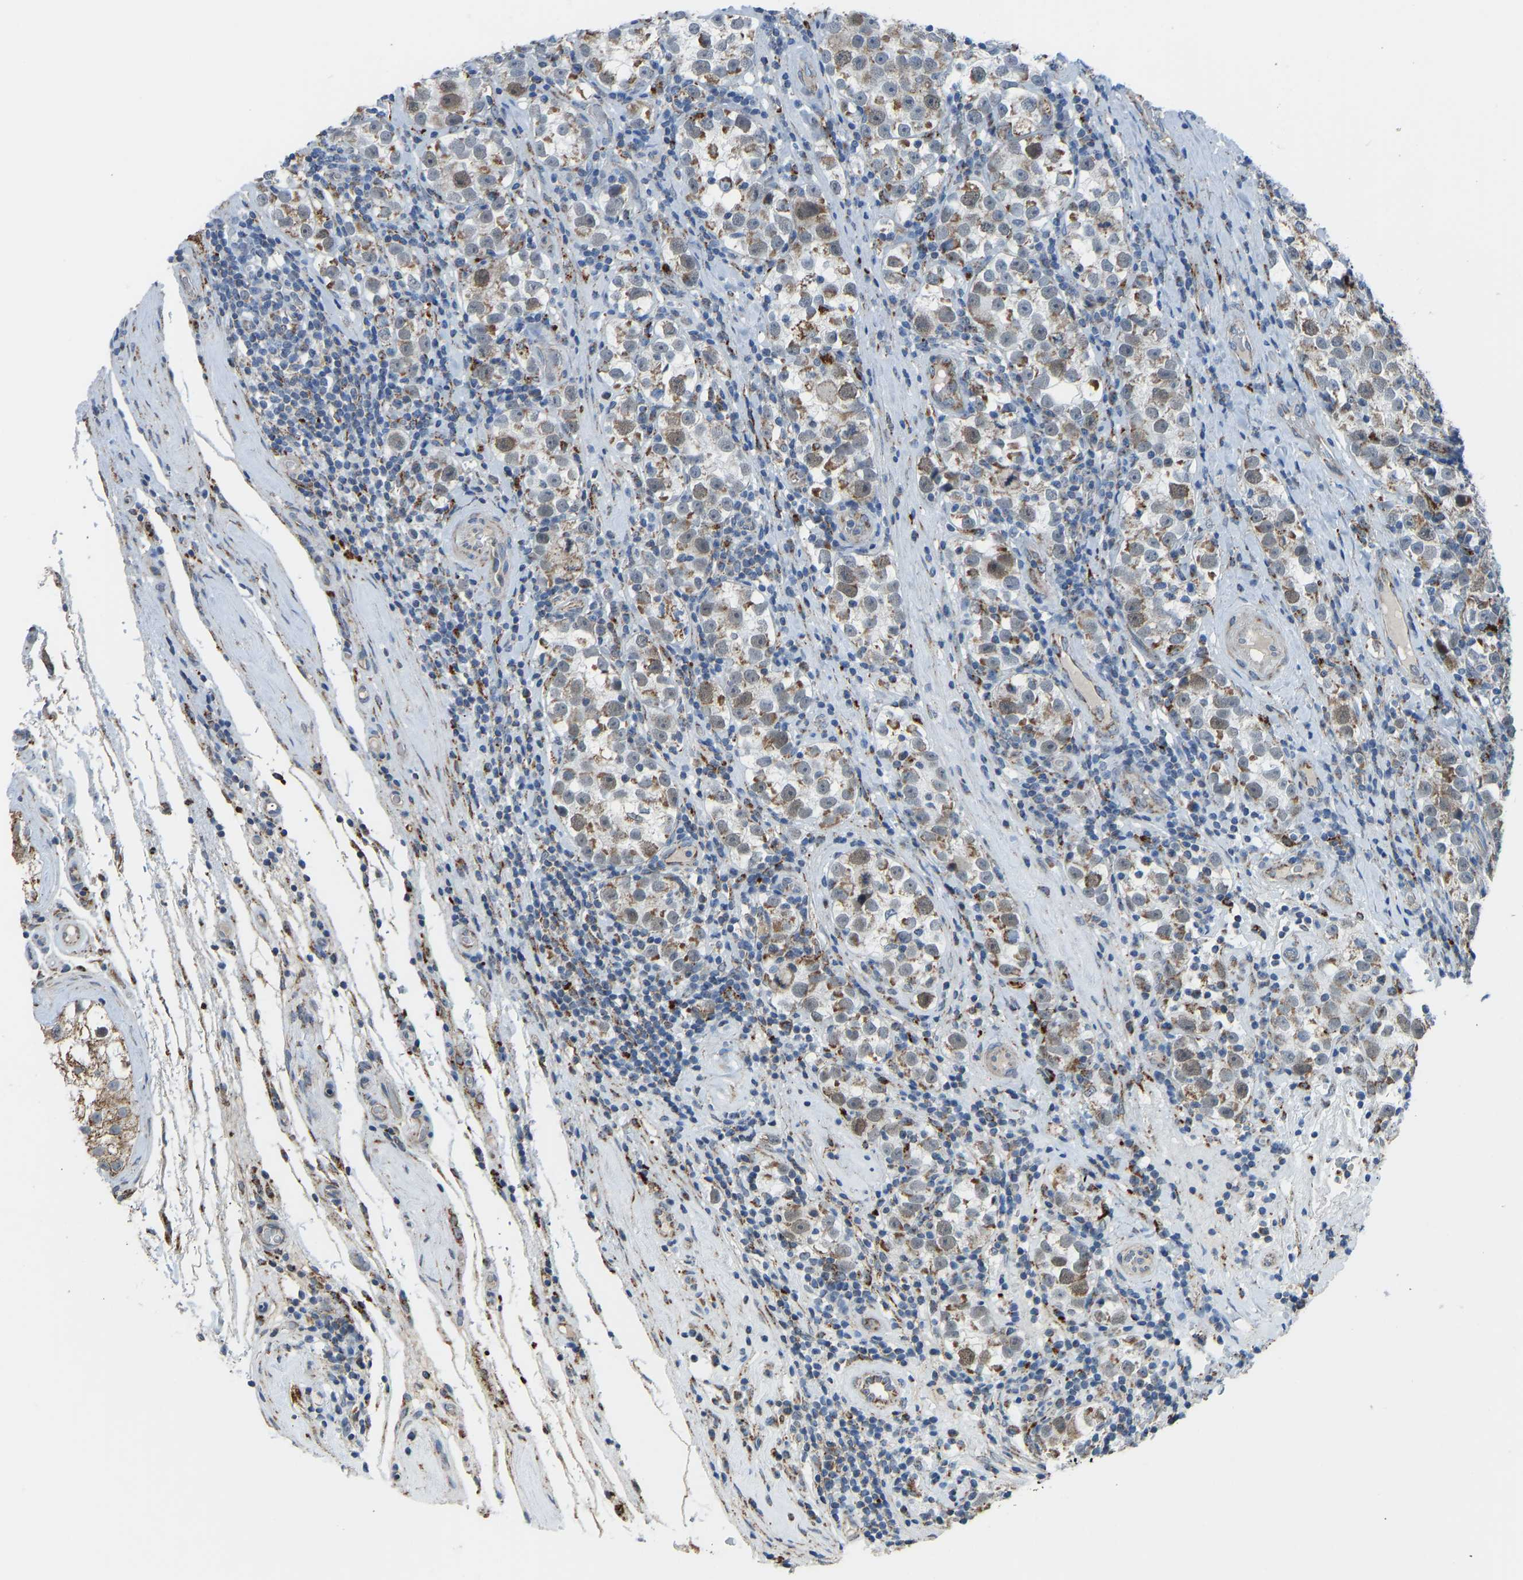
{"staining": {"intensity": "moderate", "quantity": "25%-75%", "location": "cytoplasmic/membranous"}, "tissue": "testis cancer", "cell_type": "Tumor cells", "image_type": "cancer", "snomed": [{"axis": "morphology", "description": "Normal tissue, NOS"}, {"axis": "morphology", "description": "Seminoma, NOS"}, {"axis": "topography", "description": "Testis"}], "caption": "Seminoma (testis) stained for a protein exhibits moderate cytoplasmic/membranous positivity in tumor cells.", "gene": "SMIM20", "patient": {"sex": "male", "age": 43}}